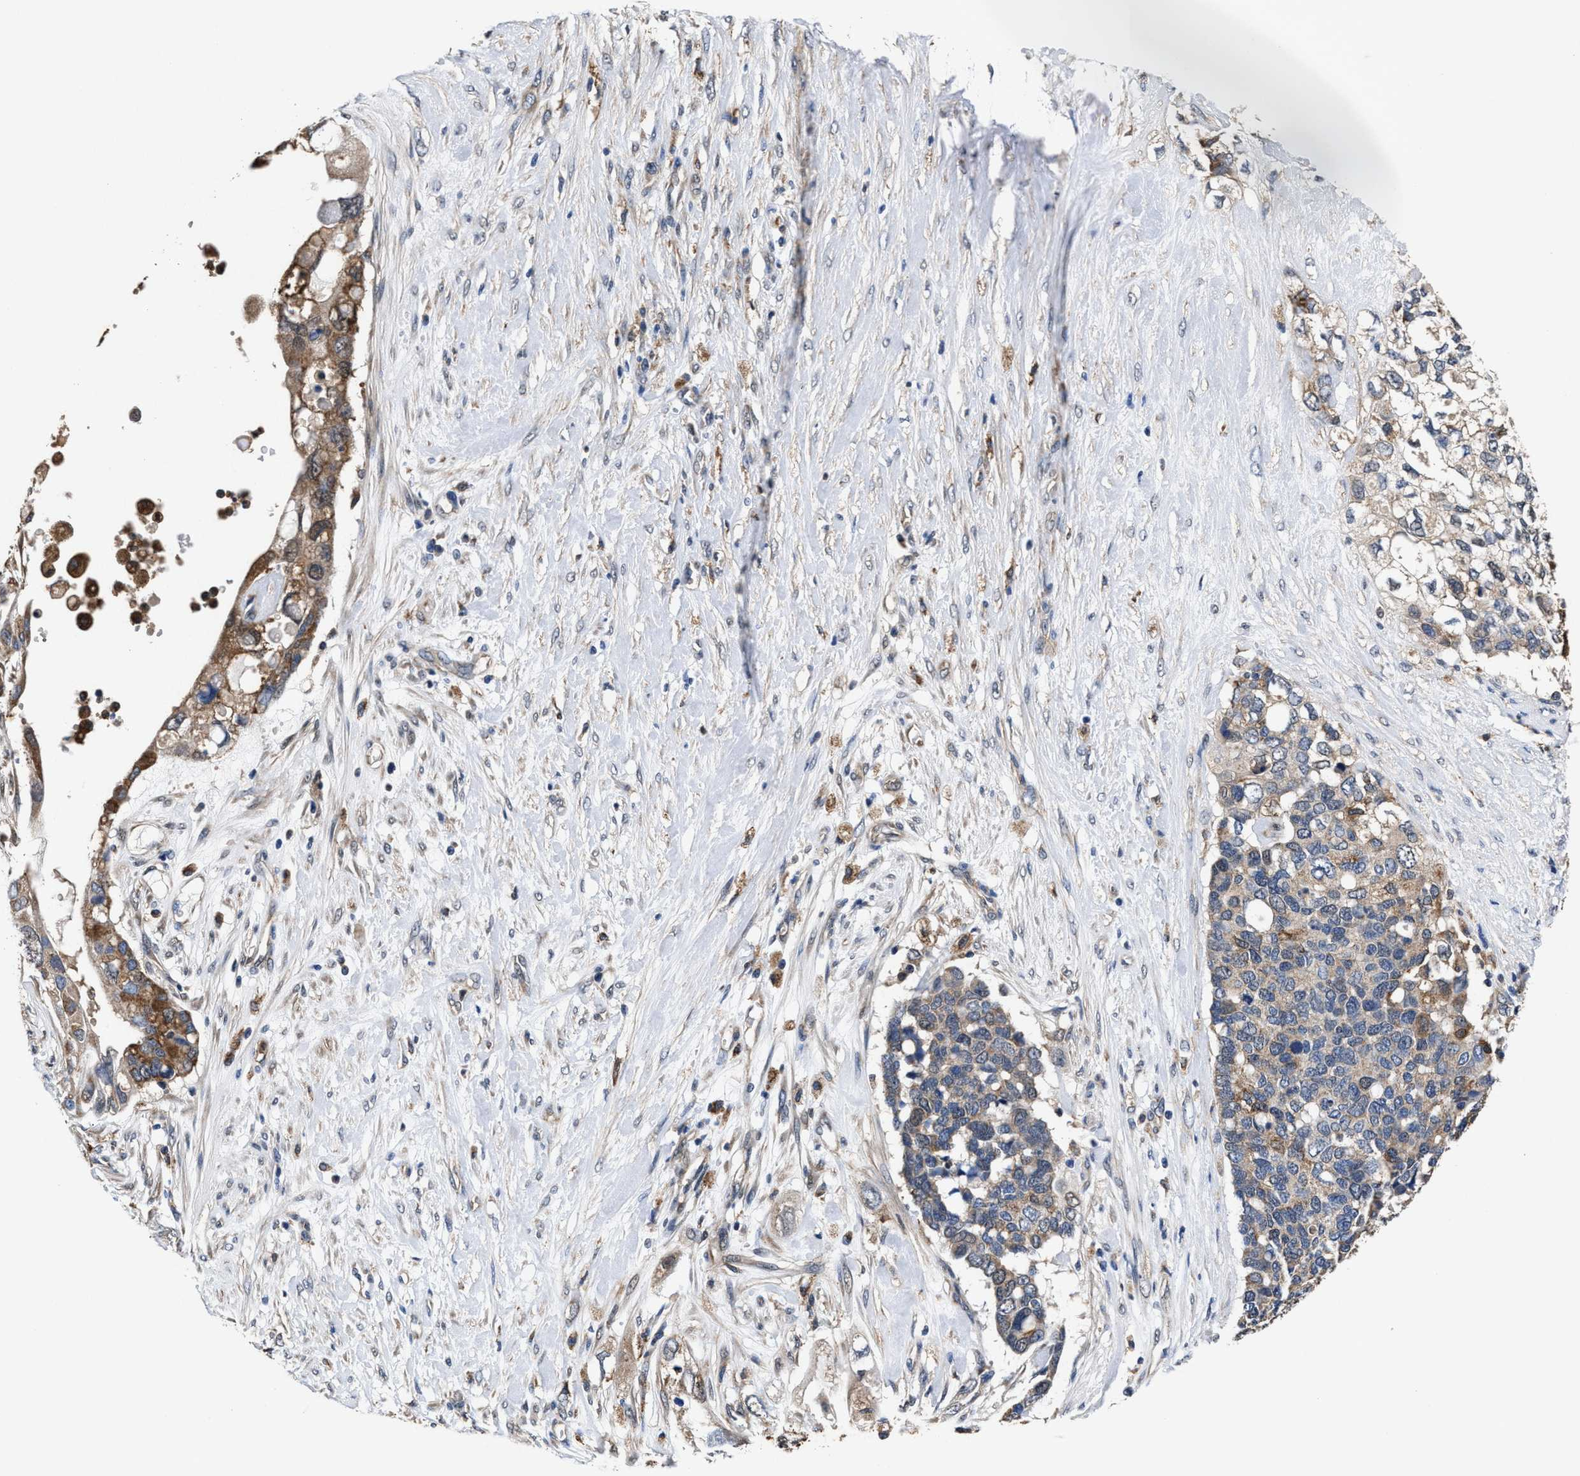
{"staining": {"intensity": "moderate", "quantity": "25%-75%", "location": "cytoplasmic/membranous"}, "tissue": "pancreatic cancer", "cell_type": "Tumor cells", "image_type": "cancer", "snomed": [{"axis": "morphology", "description": "Adenocarcinoma, NOS"}, {"axis": "topography", "description": "Pancreas"}], "caption": "IHC of human pancreatic cancer shows medium levels of moderate cytoplasmic/membranous expression in approximately 25%-75% of tumor cells. (DAB (3,3'-diaminobenzidine) = brown stain, brightfield microscopy at high magnification).", "gene": "ACLY", "patient": {"sex": "female", "age": 56}}